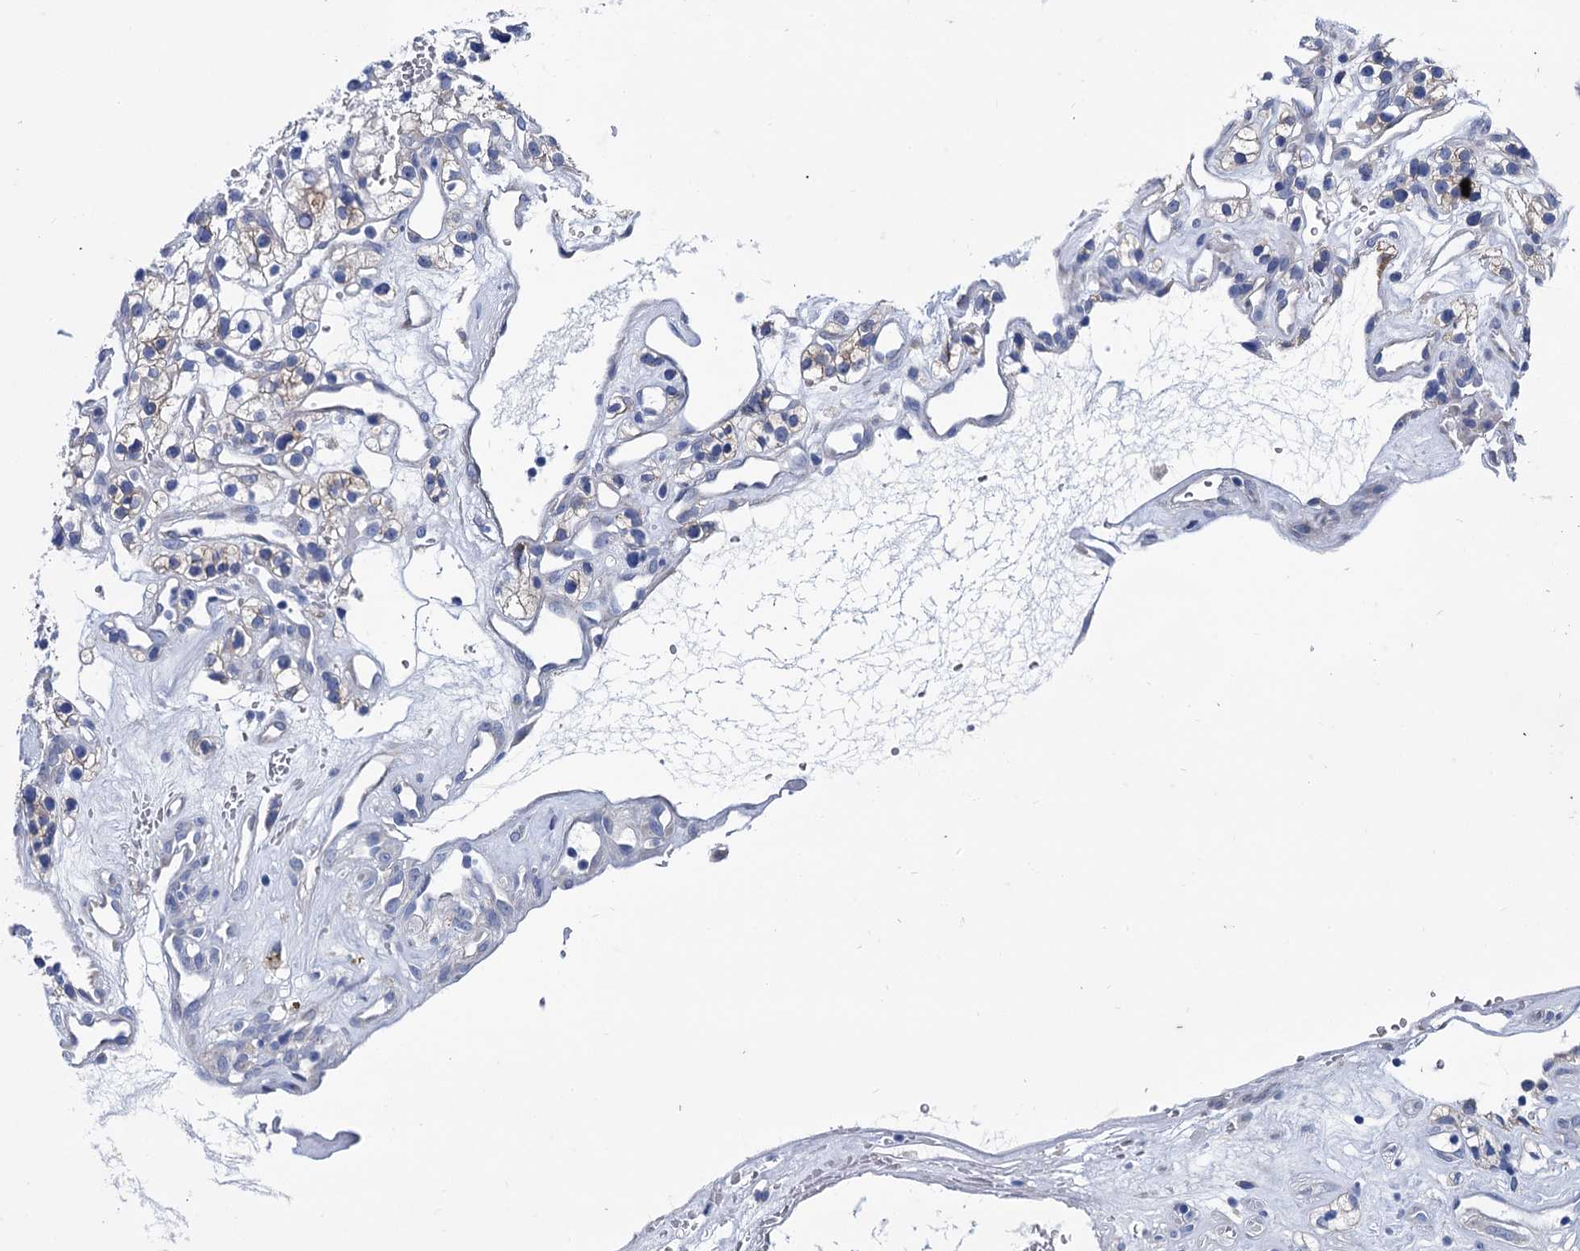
{"staining": {"intensity": "weak", "quantity": "<25%", "location": "cytoplasmic/membranous"}, "tissue": "renal cancer", "cell_type": "Tumor cells", "image_type": "cancer", "snomed": [{"axis": "morphology", "description": "Adenocarcinoma, NOS"}, {"axis": "topography", "description": "Kidney"}], "caption": "Immunohistochemistry (IHC) photomicrograph of renal cancer stained for a protein (brown), which exhibits no expression in tumor cells. Nuclei are stained in blue.", "gene": "FOXR2", "patient": {"sex": "female", "age": 57}}